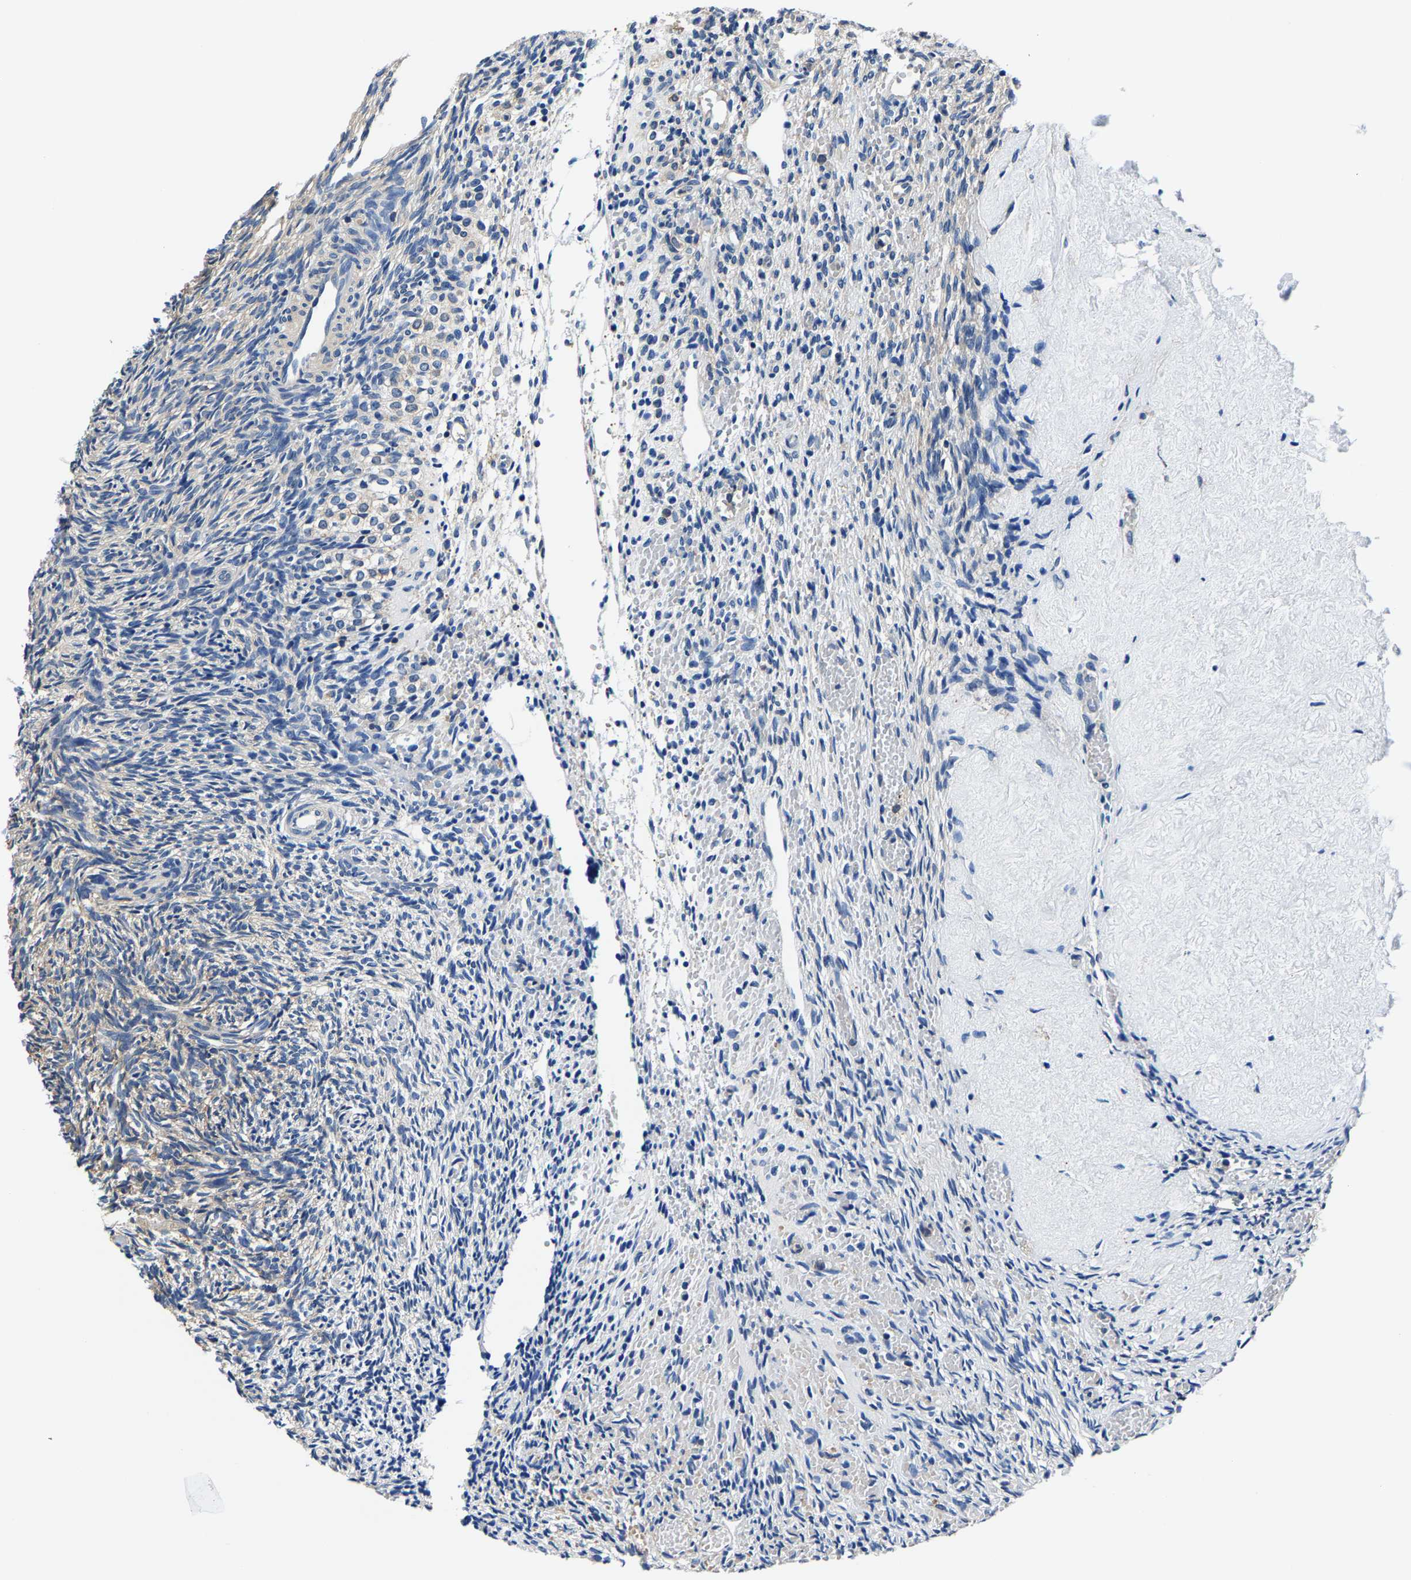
{"staining": {"intensity": "negative", "quantity": "none", "location": "none"}, "tissue": "ovary", "cell_type": "Ovarian stroma cells", "image_type": "normal", "snomed": [{"axis": "morphology", "description": "Normal tissue, NOS"}, {"axis": "topography", "description": "Ovary"}], "caption": "DAB (3,3'-diaminobenzidine) immunohistochemical staining of unremarkable human ovary reveals no significant positivity in ovarian stroma cells.", "gene": "ALDOB", "patient": {"sex": "female", "age": 41}}